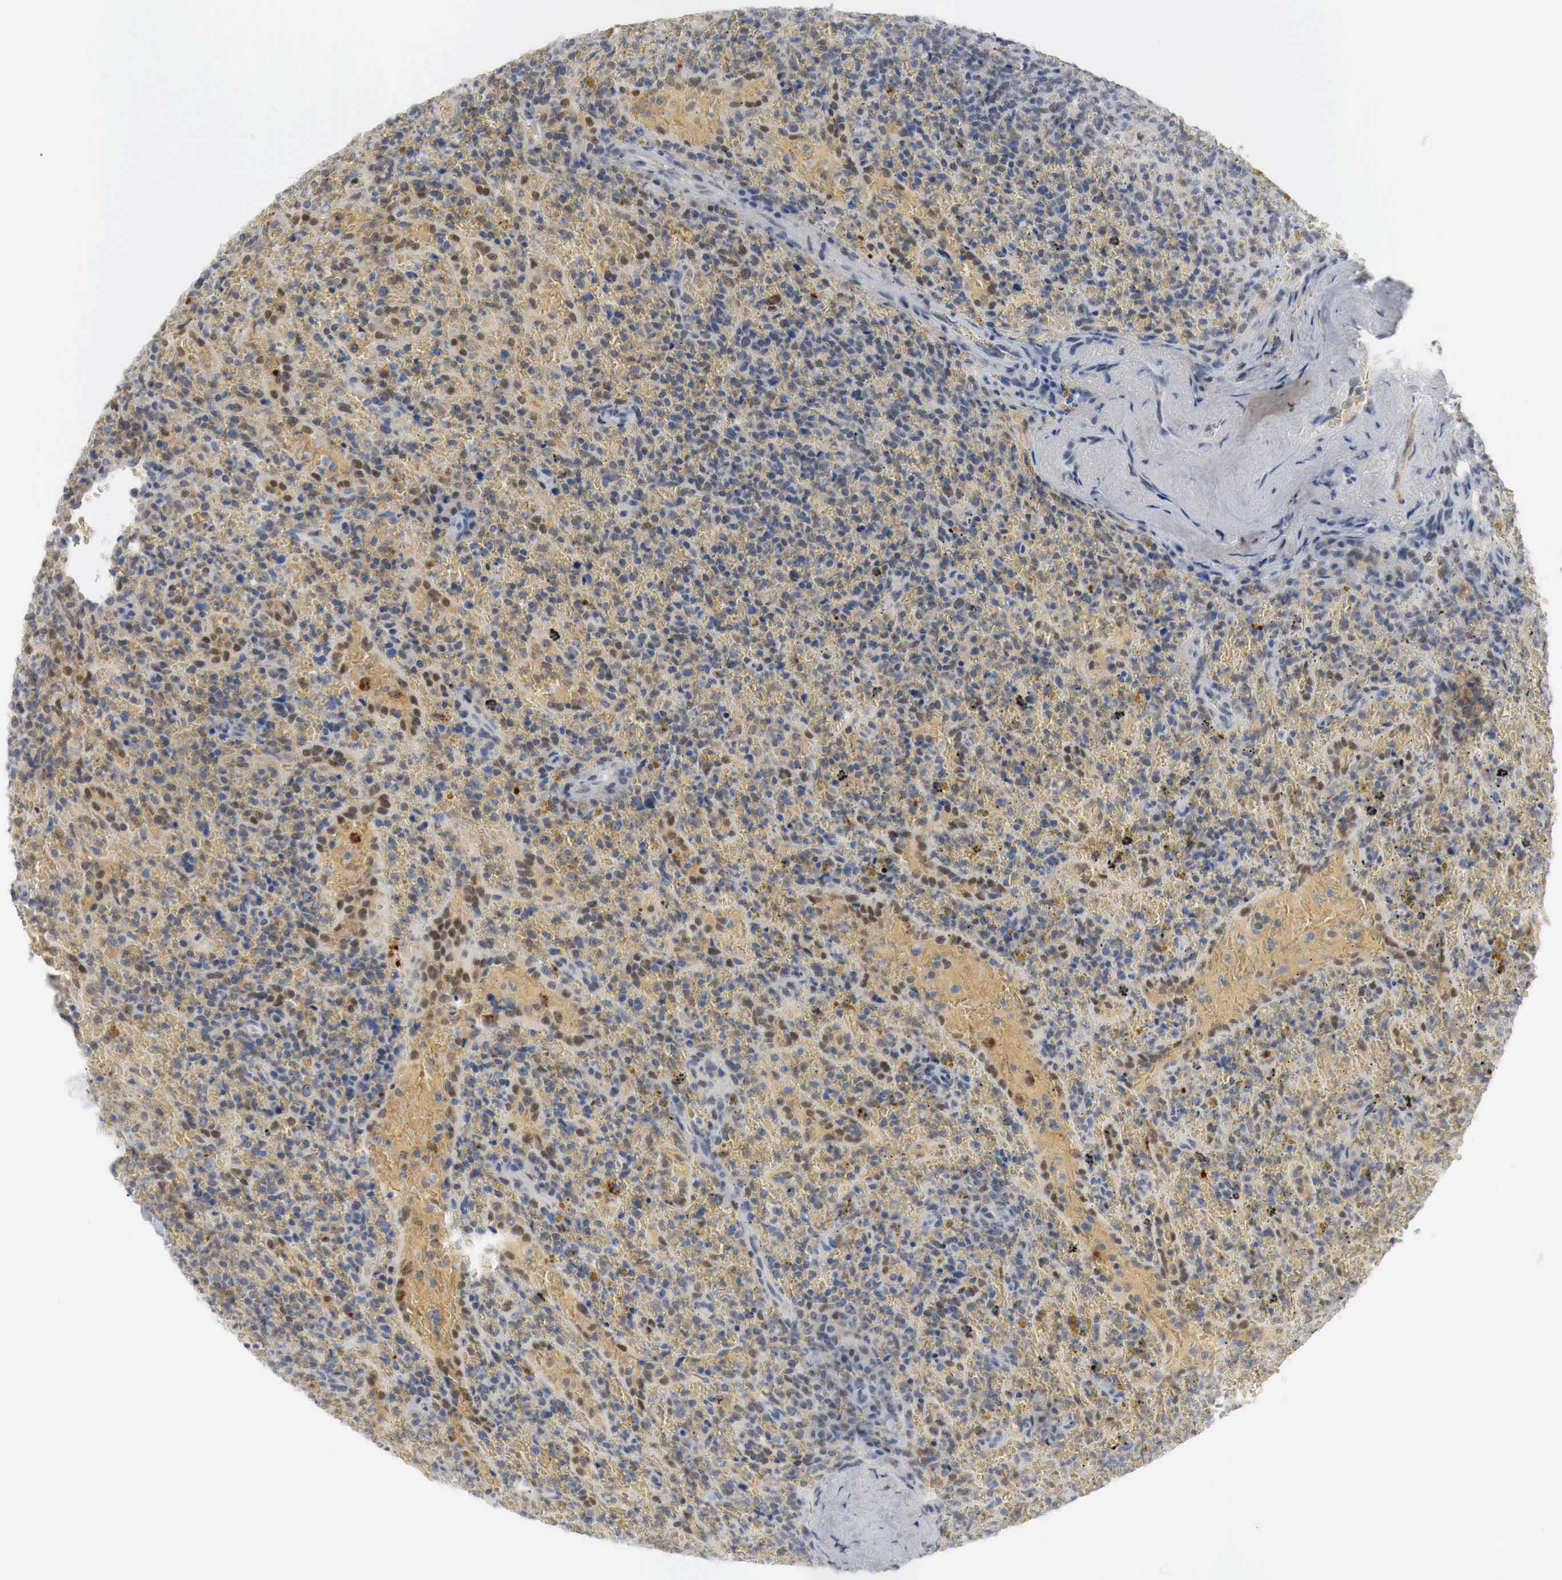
{"staining": {"intensity": "moderate", "quantity": "25%-75%", "location": "cytoplasmic/membranous,nuclear"}, "tissue": "lymphoma", "cell_type": "Tumor cells", "image_type": "cancer", "snomed": [{"axis": "morphology", "description": "Malignant lymphoma, non-Hodgkin's type, High grade"}, {"axis": "topography", "description": "Spleen"}, {"axis": "topography", "description": "Lymph node"}], "caption": "Immunohistochemistry (IHC) (DAB (3,3'-diaminobenzidine)) staining of high-grade malignant lymphoma, non-Hodgkin's type demonstrates moderate cytoplasmic/membranous and nuclear protein expression in about 25%-75% of tumor cells.", "gene": "MYC", "patient": {"sex": "female", "age": 70}}